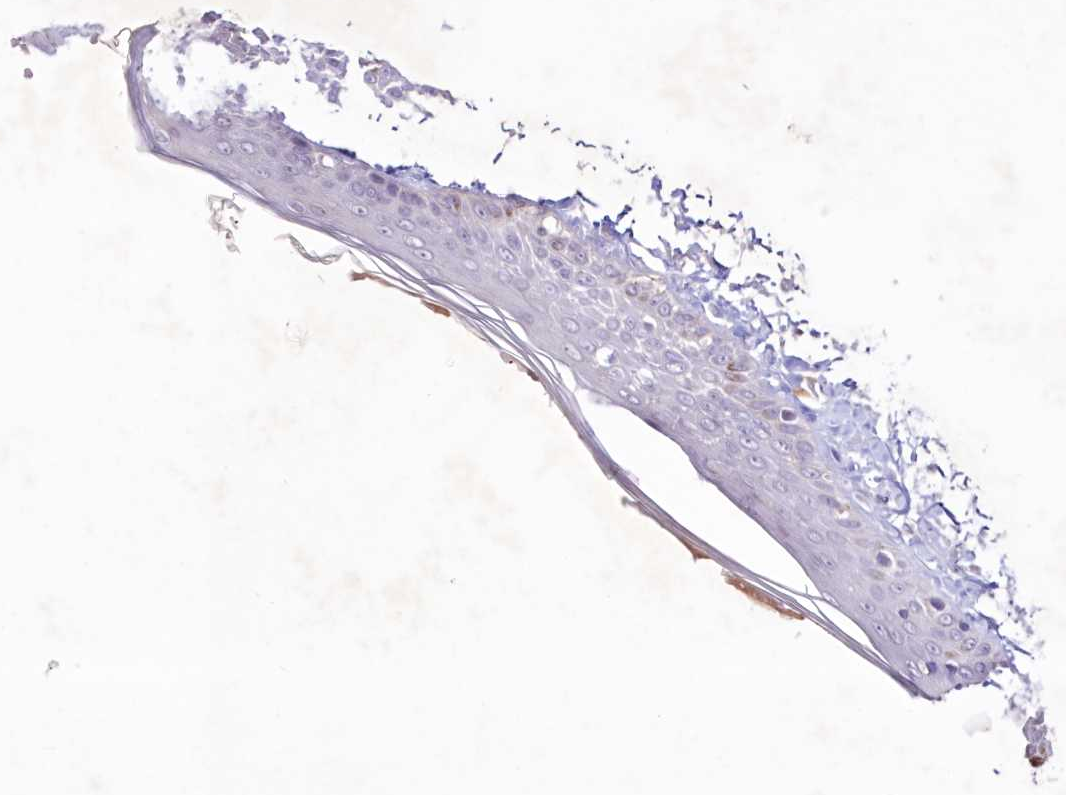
{"staining": {"intensity": "negative", "quantity": "none", "location": "none"}, "tissue": "skin", "cell_type": "Fibroblasts", "image_type": "normal", "snomed": [{"axis": "morphology", "description": "Normal tissue, NOS"}, {"axis": "topography", "description": "Skin"}, {"axis": "topography", "description": "Skeletal muscle"}], "caption": "IHC photomicrograph of normal human skin stained for a protein (brown), which exhibits no expression in fibroblasts.", "gene": "NEU4", "patient": {"sex": "male", "age": 83}}